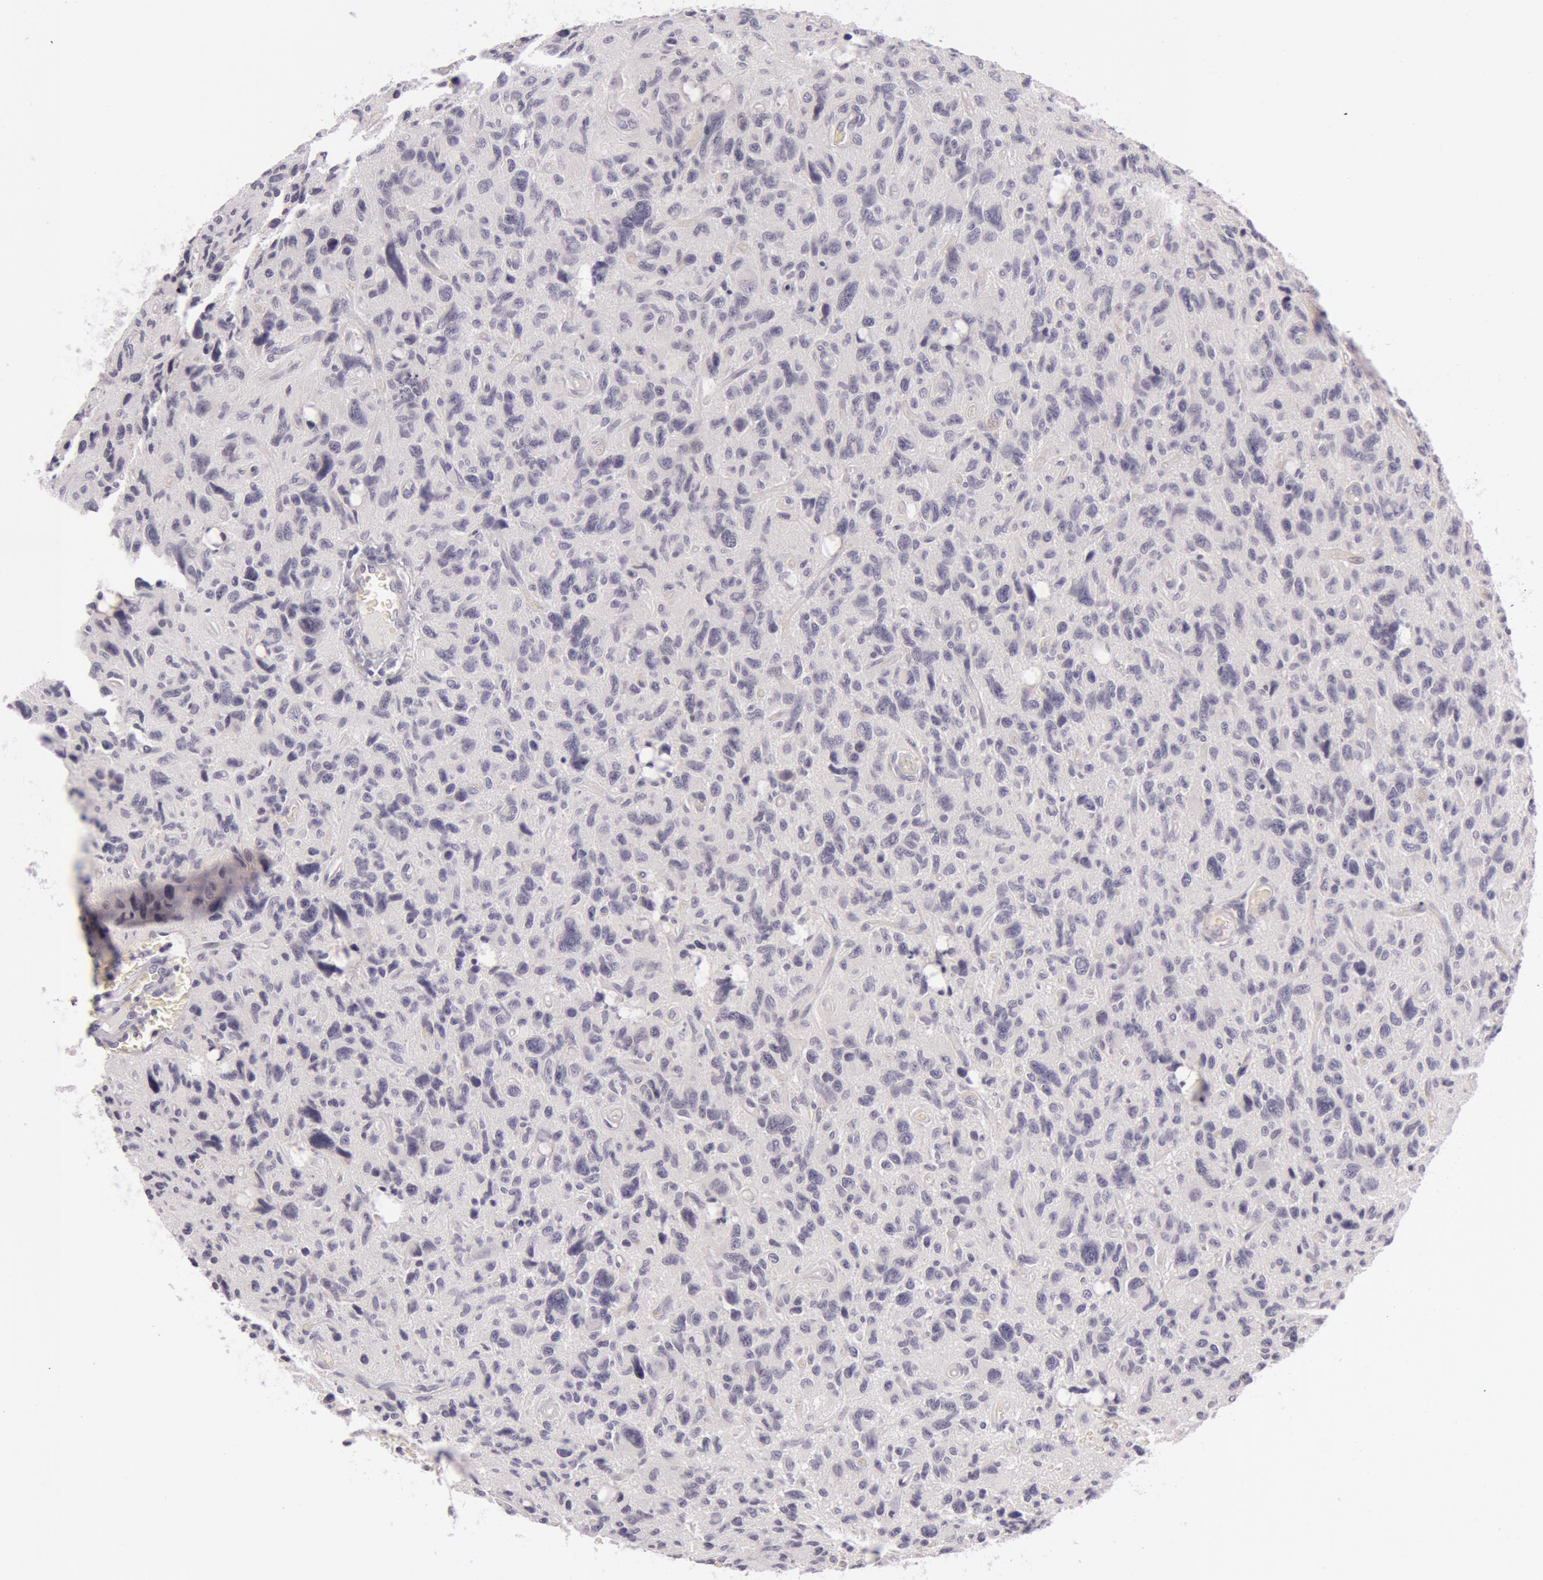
{"staining": {"intensity": "negative", "quantity": "none", "location": "none"}, "tissue": "glioma", "cell_type": "Tumor cells", "image_type": "cancer", "snomed": [{"axis": "morphology", "description": "Glioma, malignant, High grade"}, {"axis": "topography", "description": "Brain"}], "caption": "Immunohistochemical staining of glioma shows no significant positivity in tumor cells.", "gene": "RBMY1F", "patient": {"sex": "female", "age": 60}}